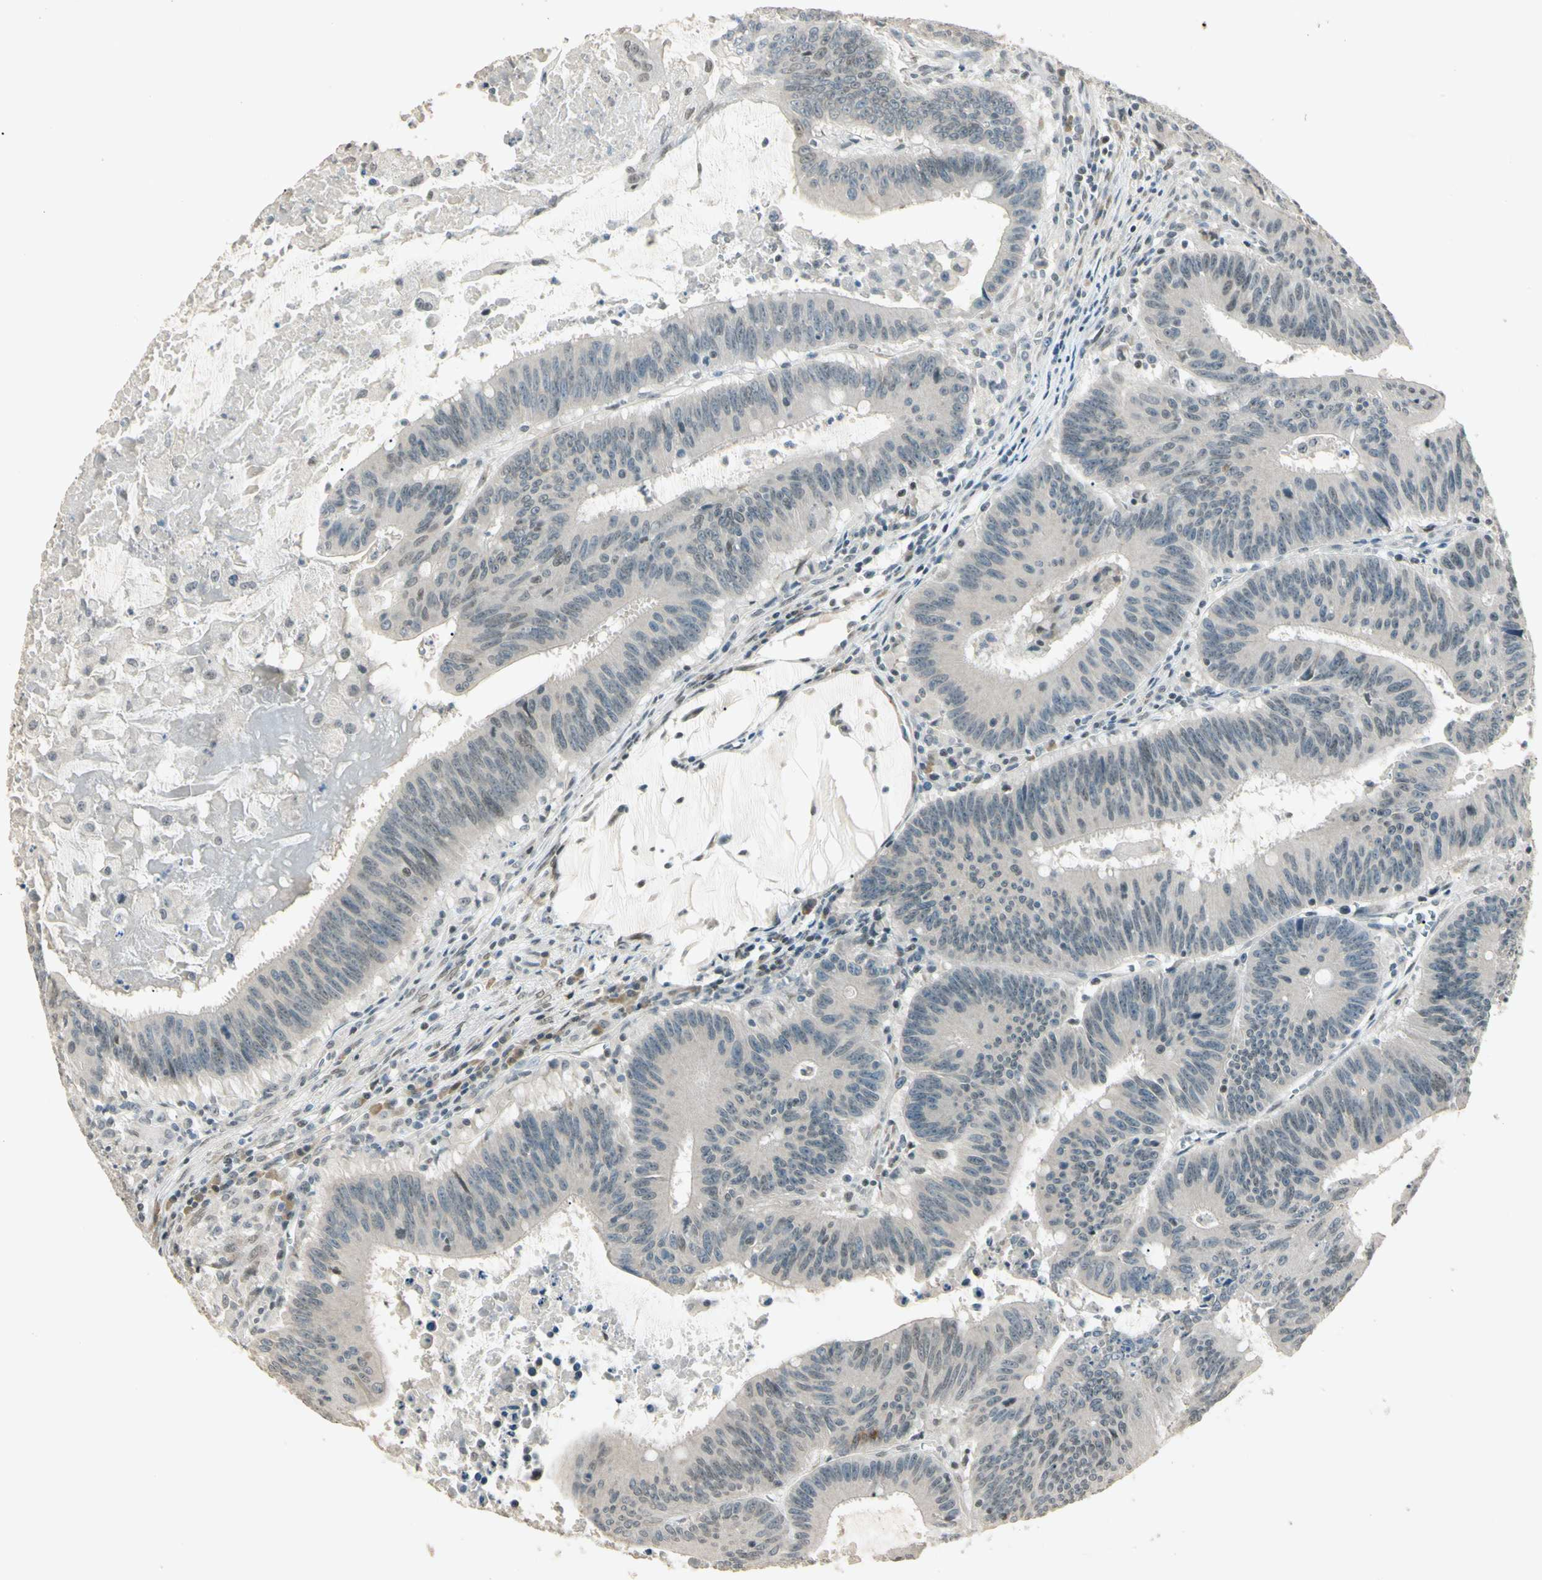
{"staining": {"intensity": "negative", "quantity": "none", "location": "none"}, "tissue": "colorectal cancer", "cell_type": "Tumor cells", "image_type": "cancer", "snomed": [{"axis": "morphology", "description": "Adenocarcinoma, NOS"}, {"axis": "topography", "description": "Colon"}], "caption": "The histopathology image demonstrates no staining of tumor cells in adenocarcinoma (colorectal).", "gene": "ZBTB4", "patient": {"sex": "male", "age": 45}}